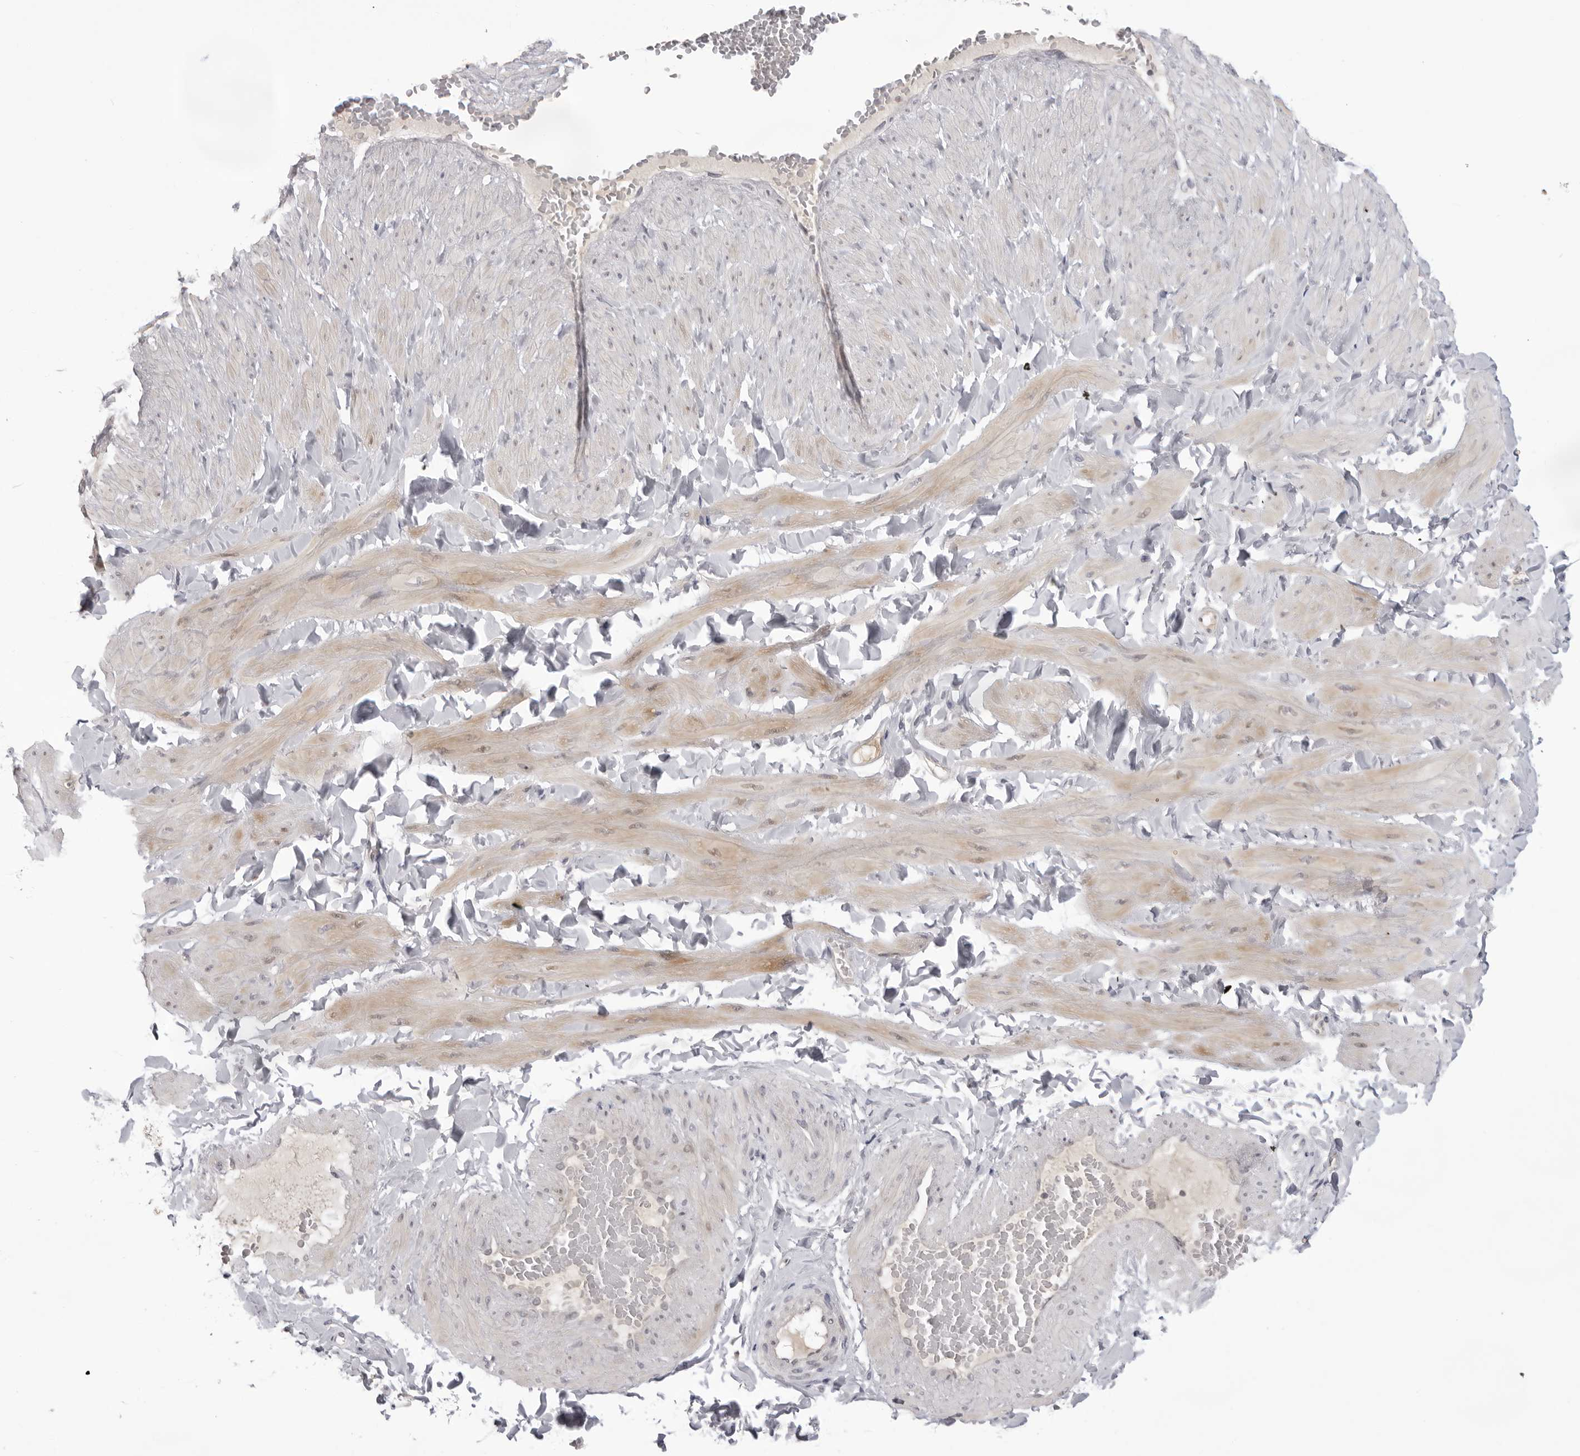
{"staining": {"intensity": "negative", "quantity": "none", "location": "none"}, "tissue": "adipose tissue", "cell_type": "Adipocytes", "image_type": "normal", "snomed": [{"axis": "morphology", "description": "Normal tissue, NOS"}, {"axis": "topography", "description": "Adipose tissue"}, {"axis": "topography", "description": "Vascular tissue"}, {"axis": "topography", "description": "Peripheral nerve tissue"}], "caption": "Adipose tissue was stained to show a protein in brown. There is no significant staining in adipocytes. (DAB immunohistochemistry, high magnification).", "gene": "ACP6", "patient": {"sex": "male", "age": 25}}